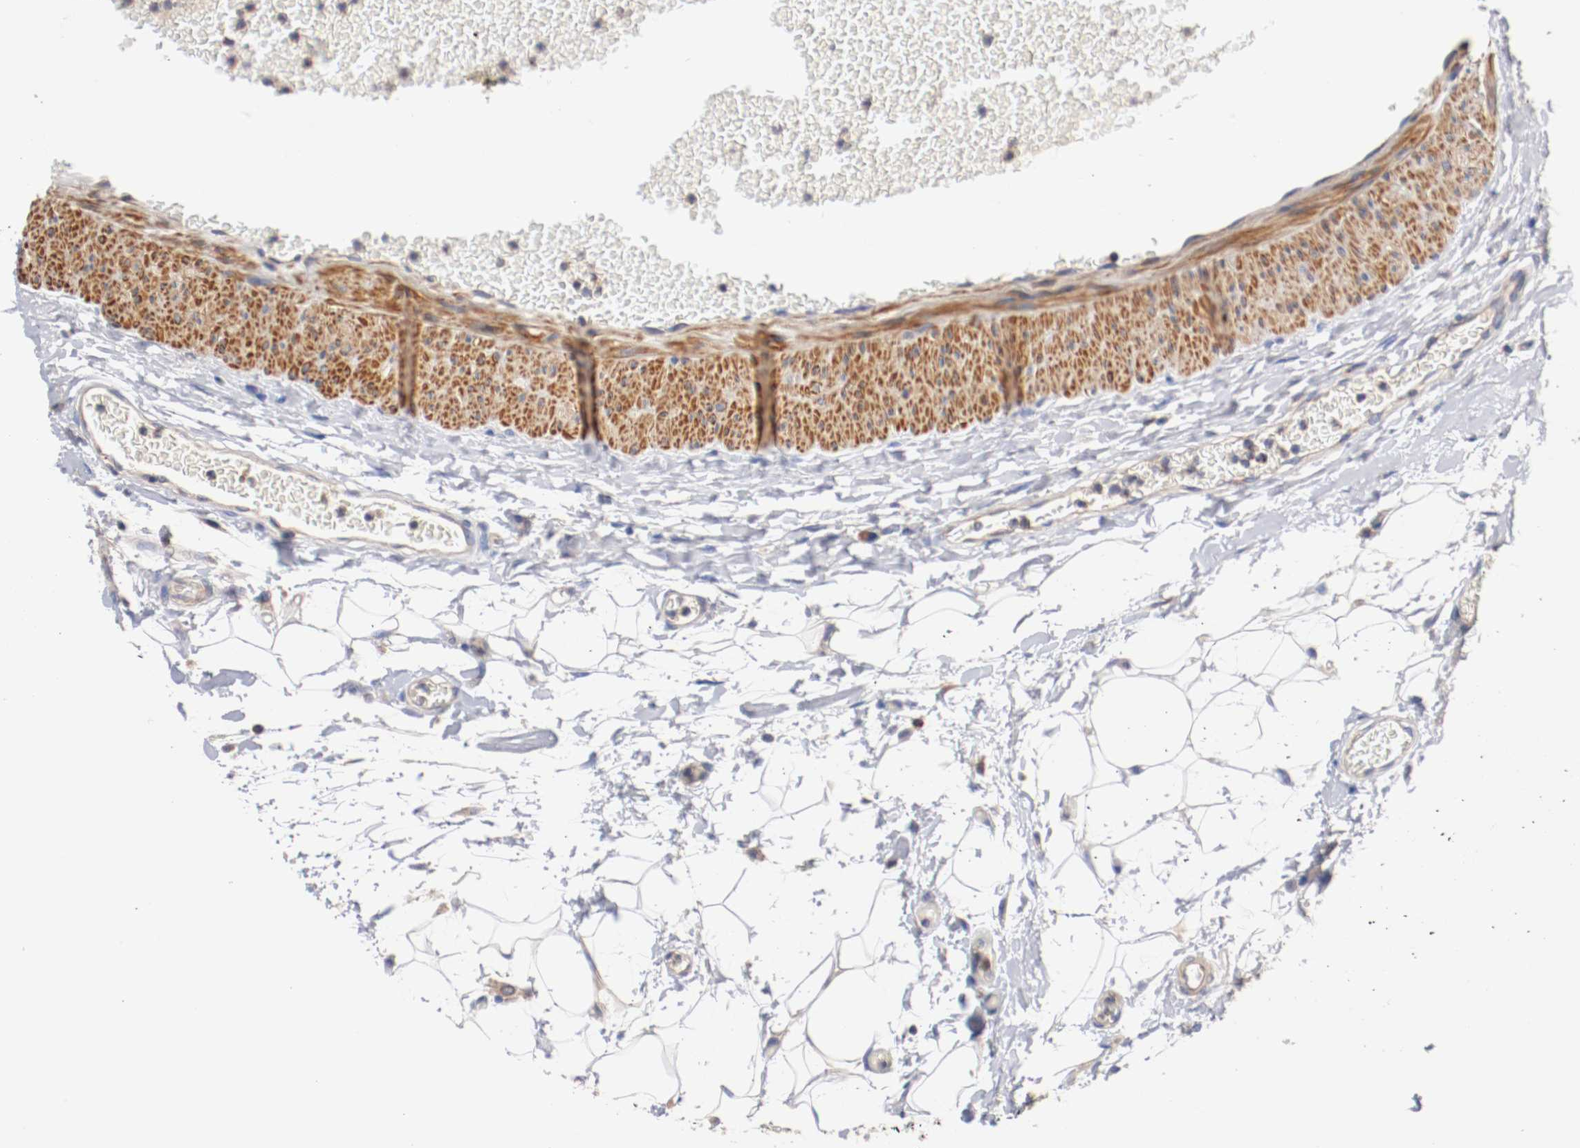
{"staining": {"intensity": "negative", "quantity": "none", "location": "none"}, "tissue": "adipose tissue", "cell_type": "Adipocytes", "image_type": "normal", "snomed": [{"axis": "morphology", "description": "Normal tissue, NOS"}, {"axis": "morphology", "description": "Urothelial carcinoma, High grade"}, {"axis": "topography", "description": "Vascular tissue"}, {"axis": "topography", "description": "Urinary bladder"}], "caption": "Adipocytes show no significant staining in normal adipose tissue. (Immunohistochemistry (ihc), brightfield microscopy, high magnification).", "gene": "SEMA5A", "patient": {"sex": "female", "age": 56}}